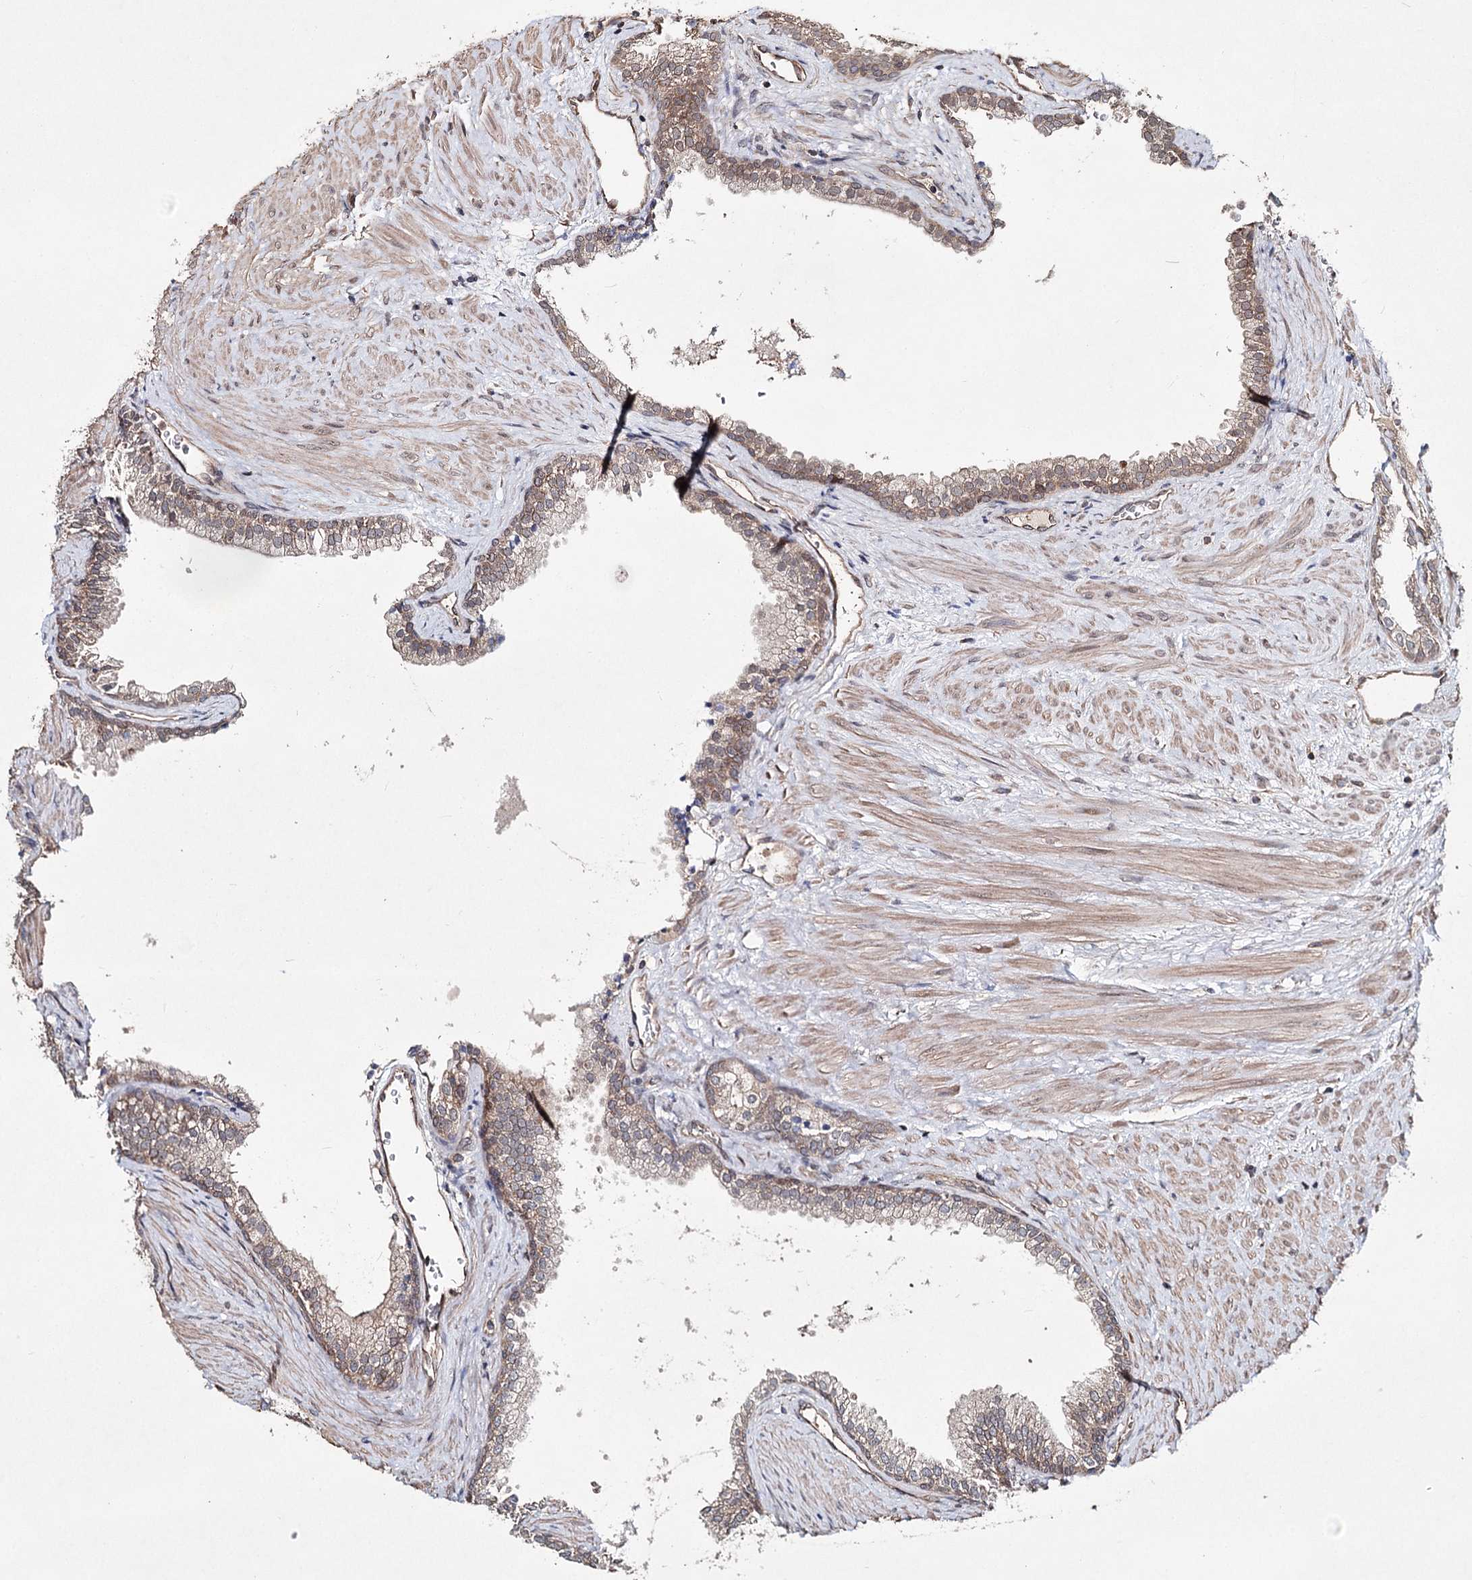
{"staining": {"intensity": "weak", "quantity": "25%-75%", "location": "cytoplasmic/membranous"}, "tissue": "prostate", "cell_type": "Glandular cells", "image_type": "normal", "snomed": [{"axis": "morphology", "description": "Normal tissue, NOS"}, {"axis": "topography", "description": "Prostate"}], "caption": "DAB (3,3'-diaminobenzidine) immunohistochemical staining of unremarkable human prostate displays weak cytoplasmic/membranous protein staining in approximately 25%-75% of glandular cells.", "gene": "NOPCHAP1", "patient": {"sex": "male", "age": 76}}